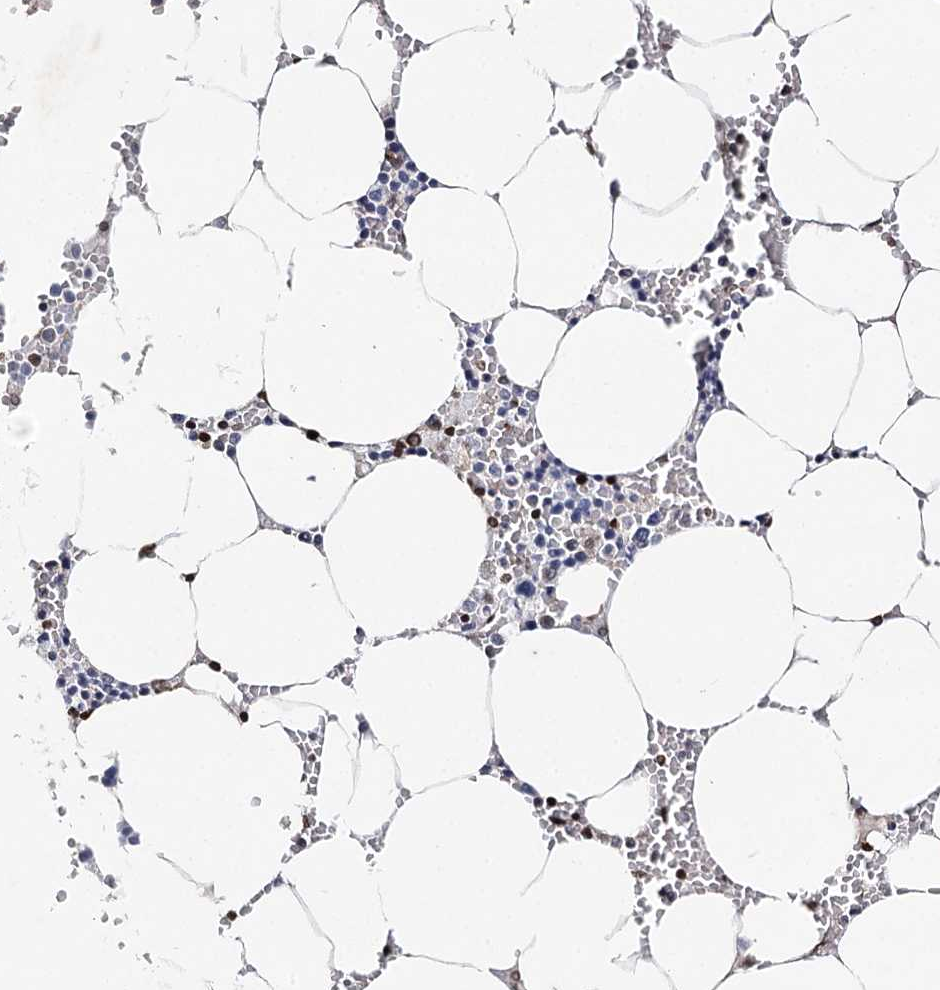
{"staining": {"intensity": "strong", "quantity": "<25%", "location": "nuclear"}, "tissue": "bone marrow", "cell_type": "Hematopoietic cells", "image_type": "normal", "snomed": [{"axis": "morphology", "description": "Normal tissue, NOS"}, {"axis": "topography", "description": "Bone marrow"}], "caption": "DAB (3,3'-diaminobenzidine) immunohistochemical staining of normal human bone marrow displays strong nuclear protein positivity in approximately <25% of hematopoietic cells.", "gene": "FRMD4A", "patient": {"sex": "male", "age": 70}}